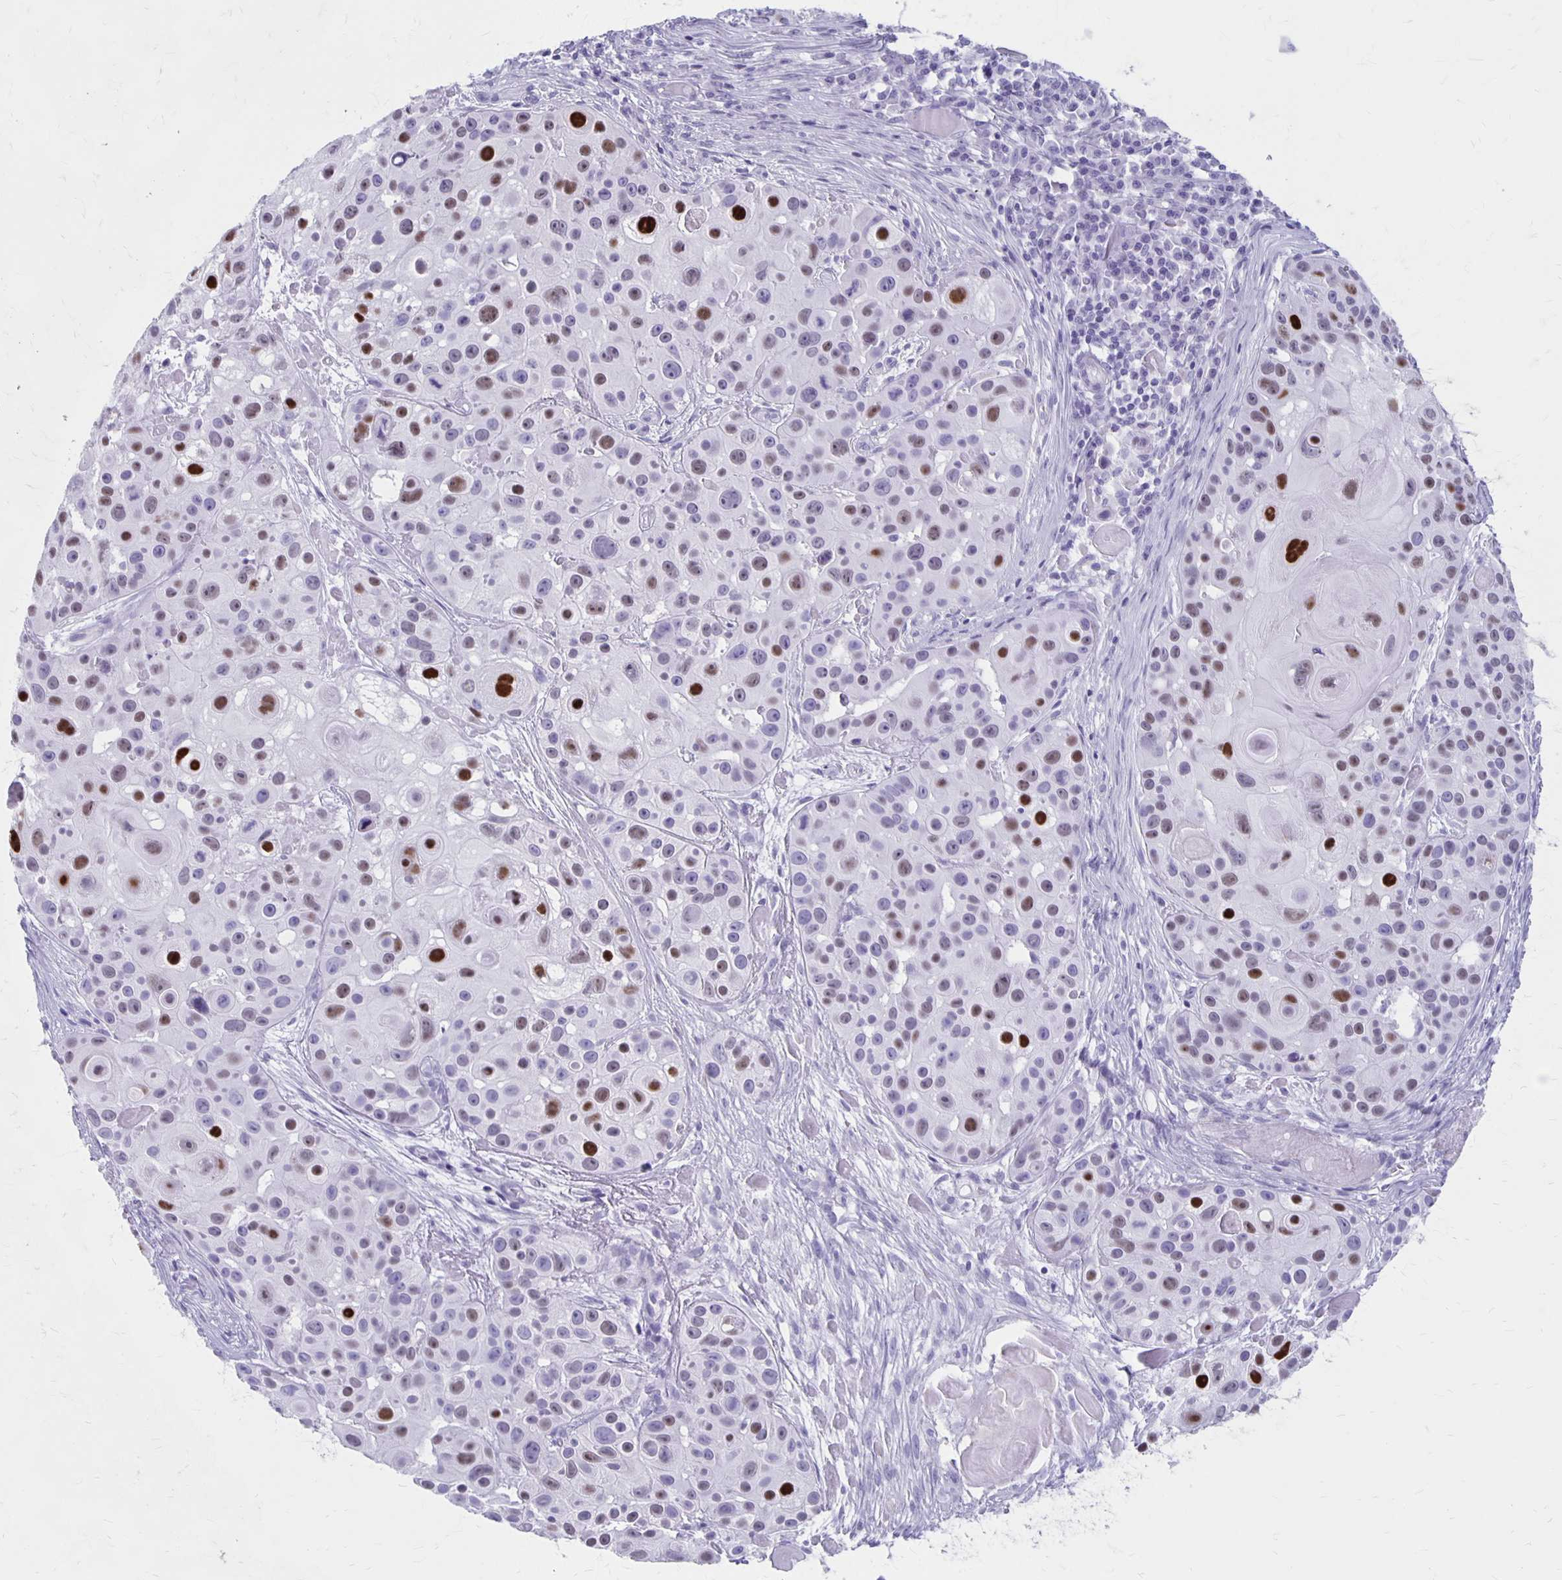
{"staining": {"intensity": "moderate", "quantity": "25%-75%", "location": "nuclear"}, "tissue": "skin cancer", "cell_type": "Tumor cells", "image_type": "cancer", "snomed": [{"axis": "morphology", "description": "Squamous cell carcinoma, NOS"}, {"axis": "topography", "description": "Skin"}], "caption": "Skin cancer (squamous cell carcinoma) stained with a brown dye demonstrates moderate nuclear positive staining in about 25%-75% of tumor cells.", "gene": "MAGEC2", "patient": {"sex": "male", "age": 92}}